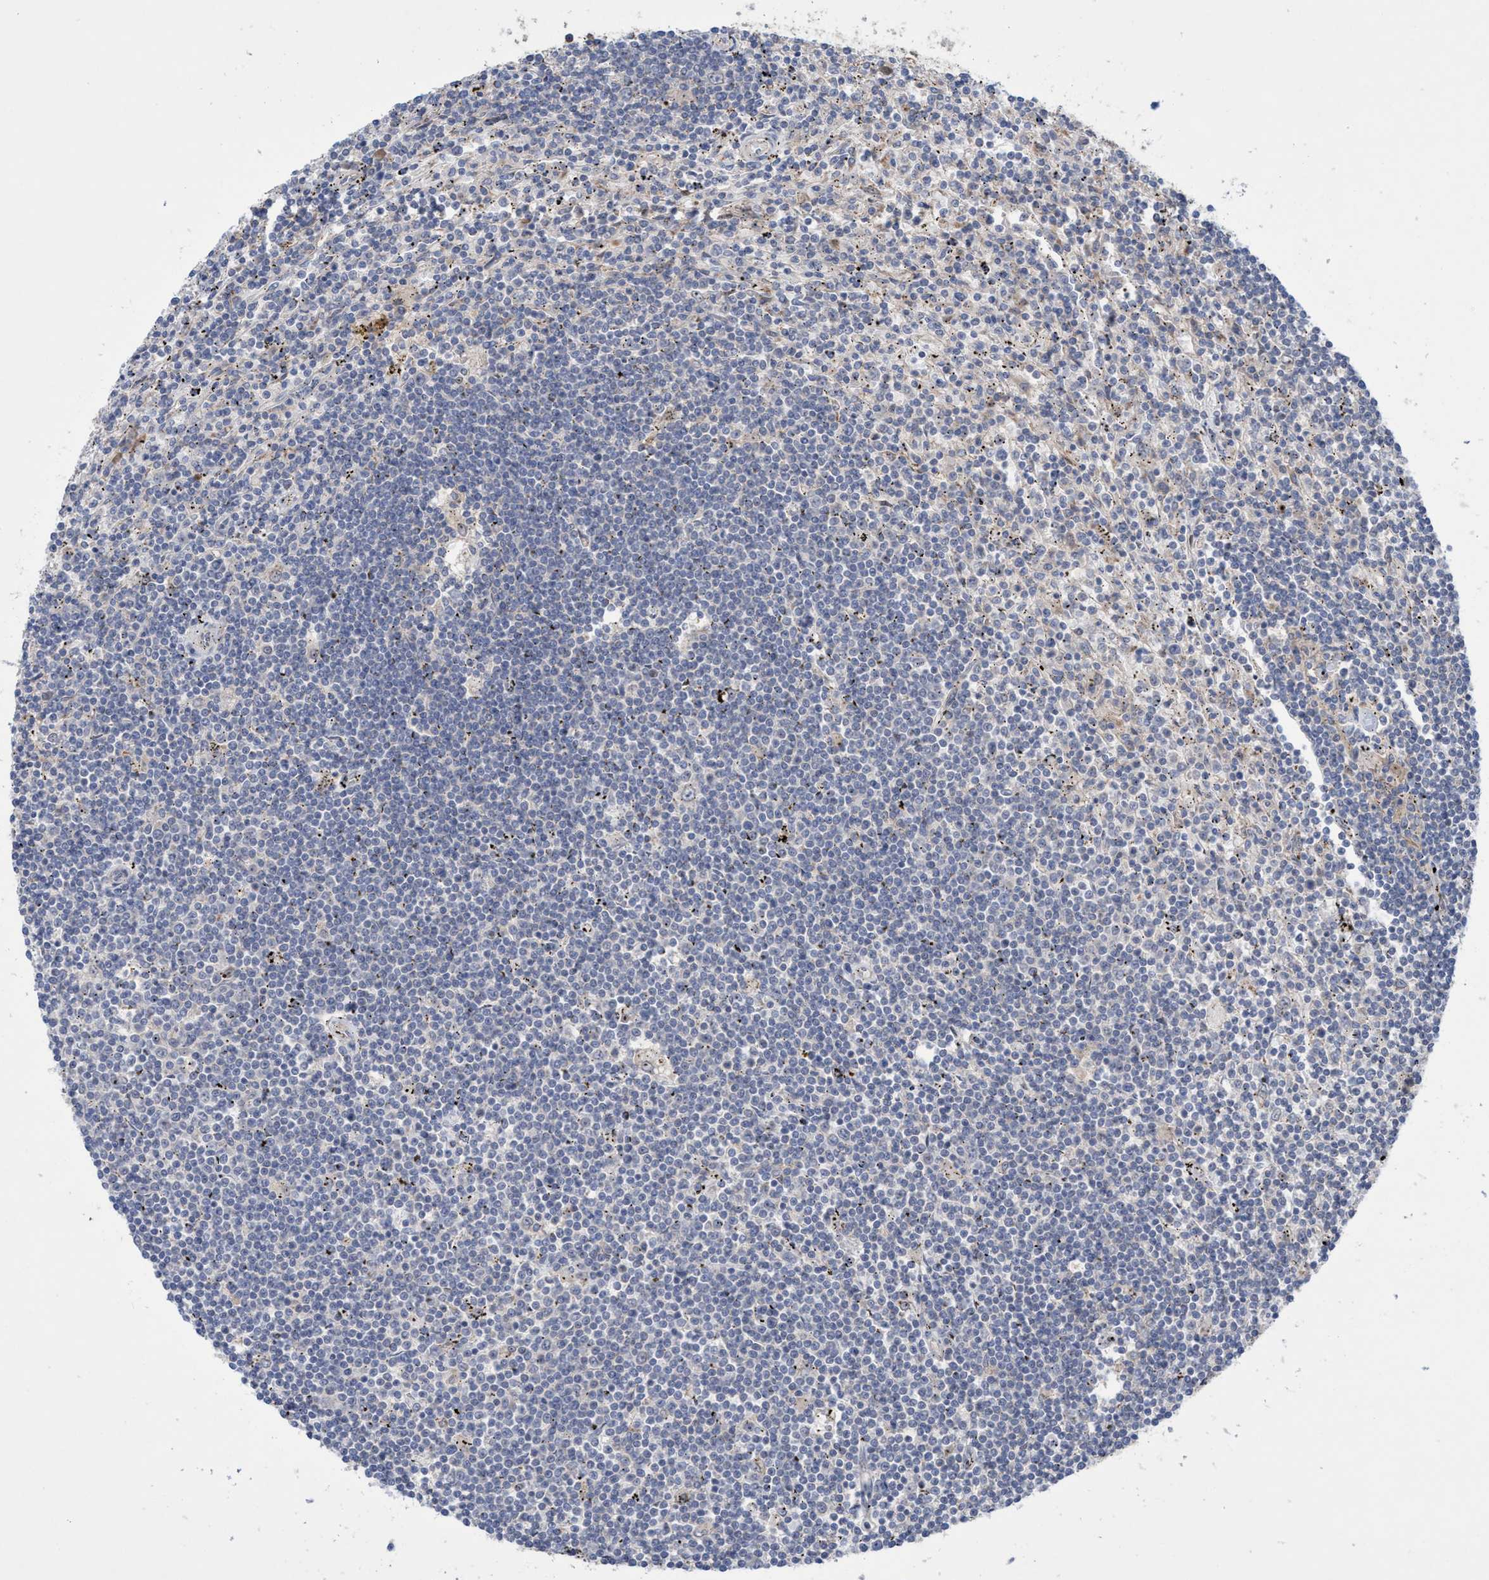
{"staining": {"intensity": "negative", "quantity": "none", "location": "none"}, "tissue": "lymphoma", "cell_type": "Tumor cells", "image_type": "cancer", "snomed": [{"axis": "morphology", "description": "Malignant lymphoma, non-Hodgkin's type, Low grade"}, {"axis": "topography", "description": "Spleen"}], "caption": "This is an immunohistochemistry photomicrograph of human lymphoma. There is no staining in tumor cells.", "gene": "P2RY14", "patient": {"sex": "male", "age": 76}}